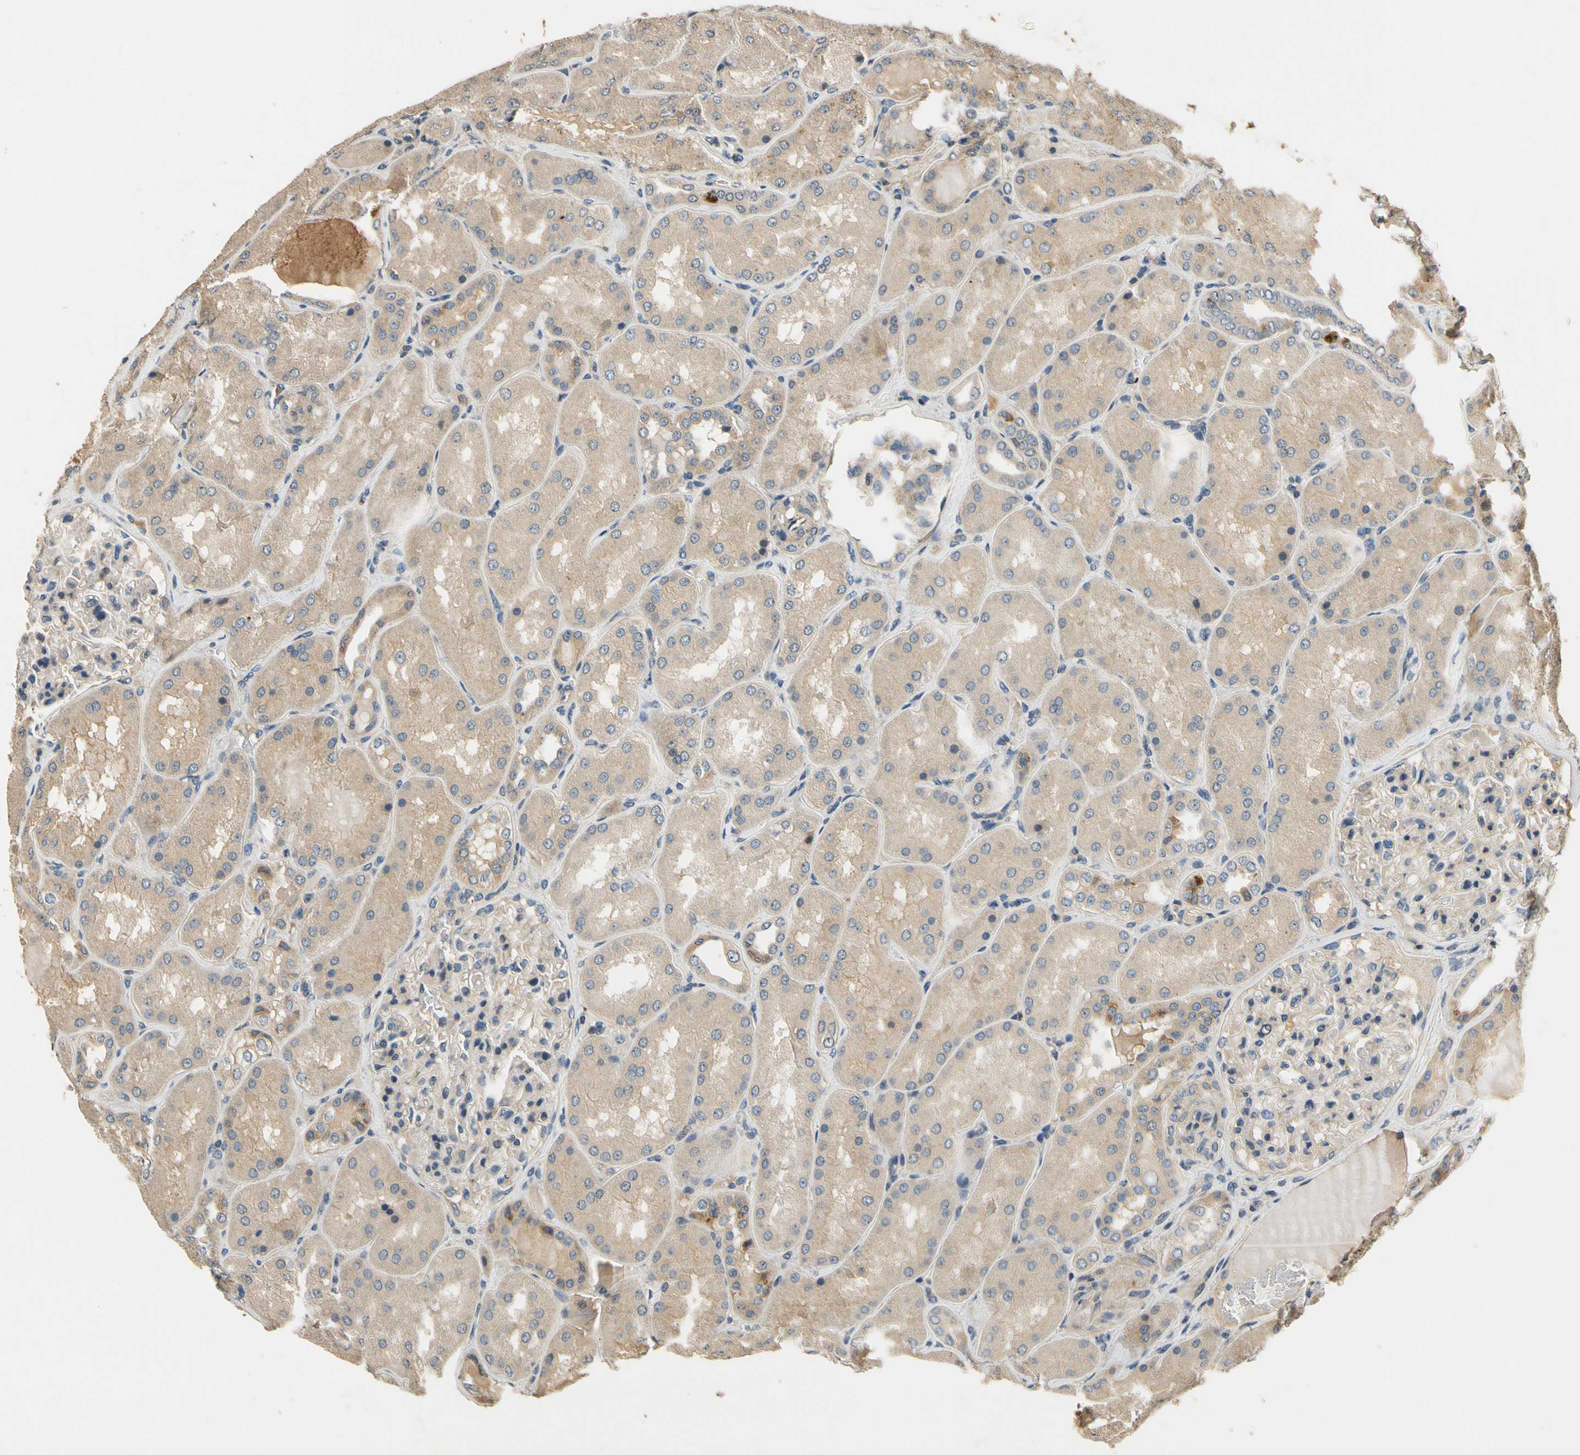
{"staining": {"intensity": "negative", "quantity": "none", "location": "none"}, "tissue": "kidney", "cell_type": "Cells in glomeruli", "image_type": "normal", "snomed": [{"axis": "morphology", "description": "Normal tissue, NOS"}, {"axis": "topography", "description": "Kidney"}], "caption": "This is a photomicrograph of IHC staining of unremarkable kidney, which shows no positivity in cells in glomeruli. (Stains: DAB immunohistochemistry with hematoxylin counter stain, Microscopy: brightfield microscopy at high magnification).", "gene": "ALKBH3", "patient": {"sex": "female", "age": 56}}